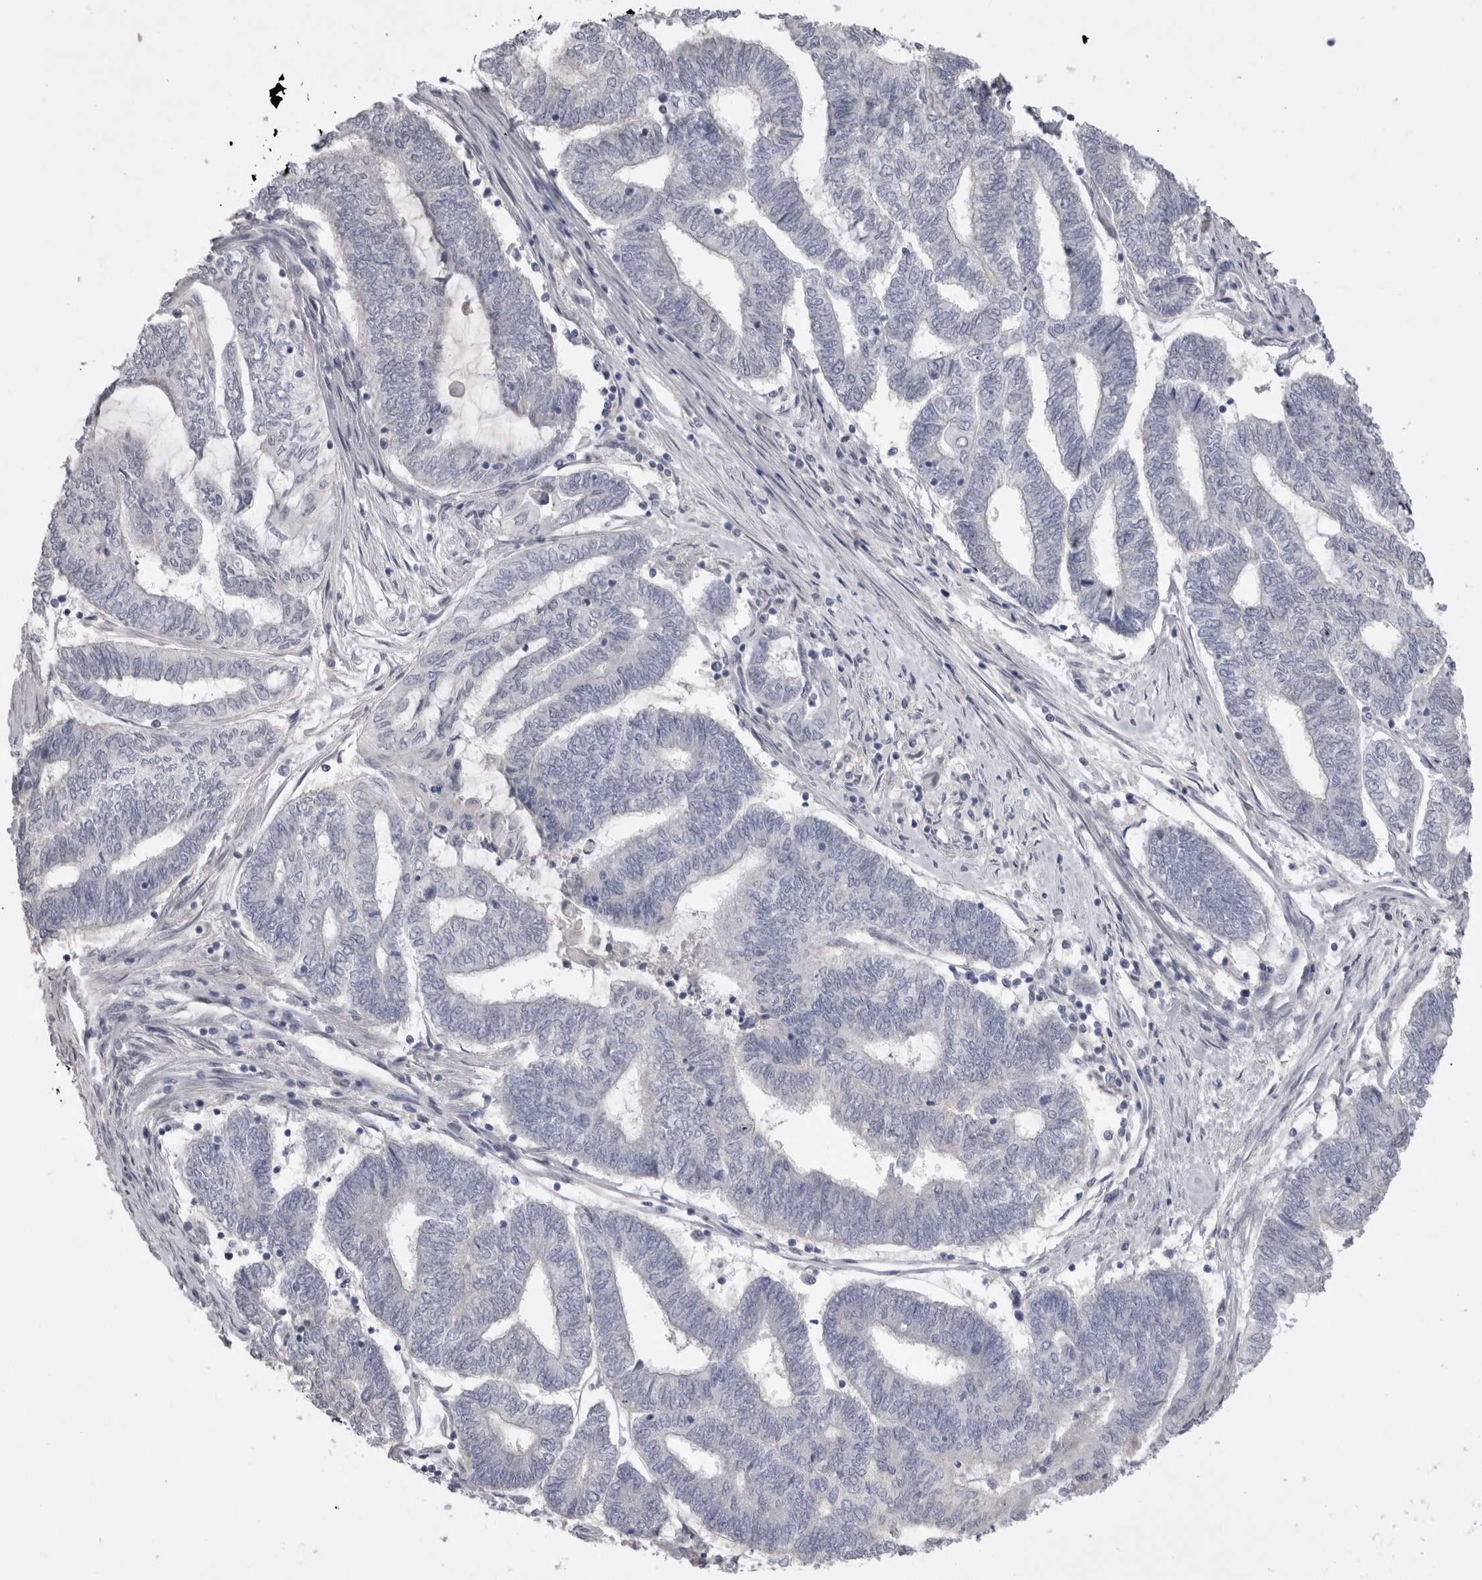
{"staining": {"intensity": "negative", "quantity": "none", "location": "none"}, "tissue": "endometrial cancer", "cell_type": "Tumor cells", "image_type": "cancer", "snomed": [{"axis": "morphology", "description": "Adenocarcinoma, NOS"}, {"axis": "topography", "description": "Uterus"}, {"axis": "topography", "description": "Endometrium"}], "caption": "A photomicrograph of endometrial cancer stained for a protein demonstrates no brown staining in tumor cells.", "gene": "ADAM2", "patient": {"sex": "female", "age": 70}}